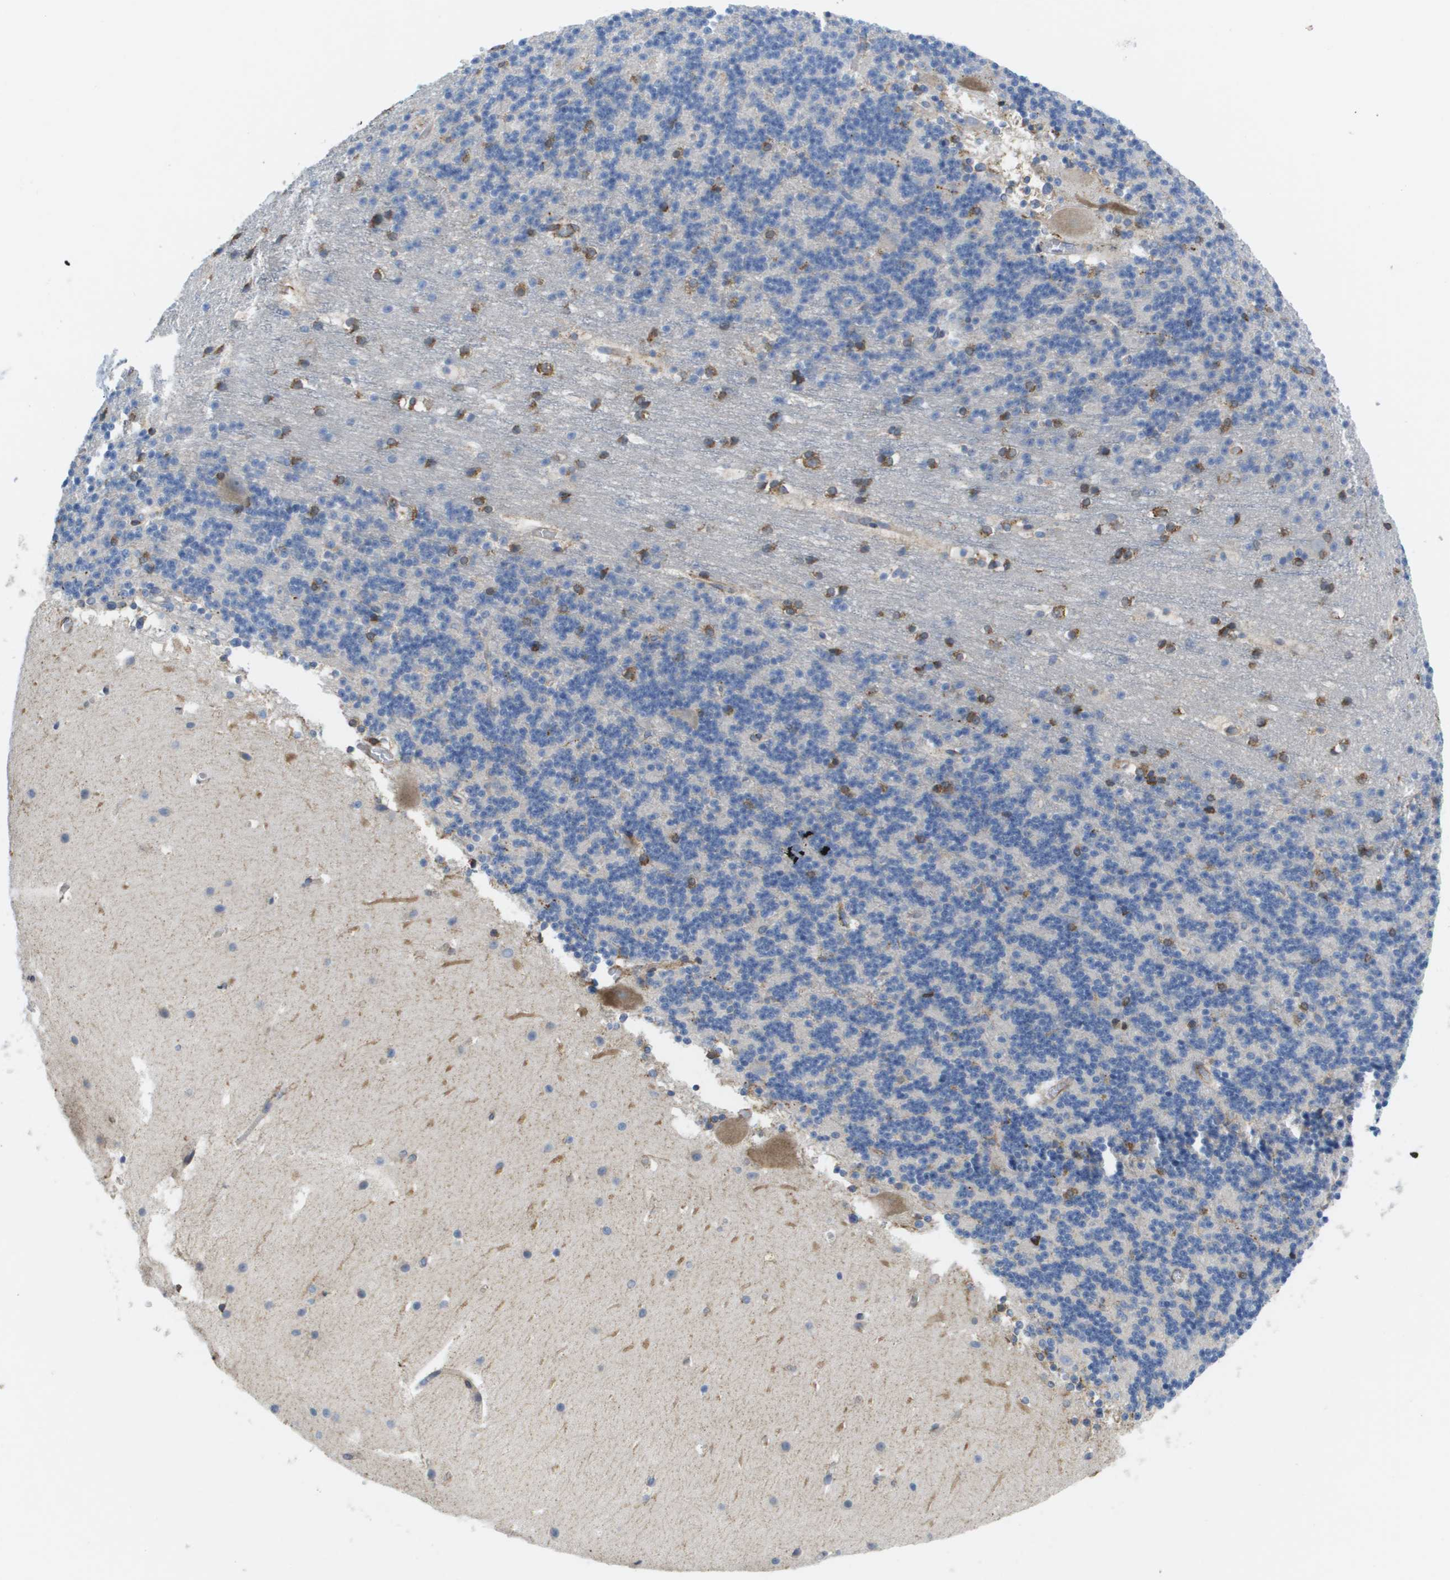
{"staining": {"intensity": "moderate", "quantity": "<25%", "location": "cytoplasmic/membranous"}, "tissue": "cerebellum", "cell_type": "Cells in granular layer", "image_type": "normal", "snomed": [{"axis": "morphology", "description": "Normal tissue, NOS"}, {"axis": "topography", "description": "Cerebellum"}], "caption": "High-magnification brightfield microscopy of unremarkable cerebellum stained with DAB (3,3'-diaminobenzidine) (brown) and counterstained with hematoxylin (blue). cells in granular layer exhibit moderate cytoplasmic/membranous positivity is seen in approximately<25% of cells.", "gene": "ST3GAL2", "patient": {"sex": "male", "age": 45}}